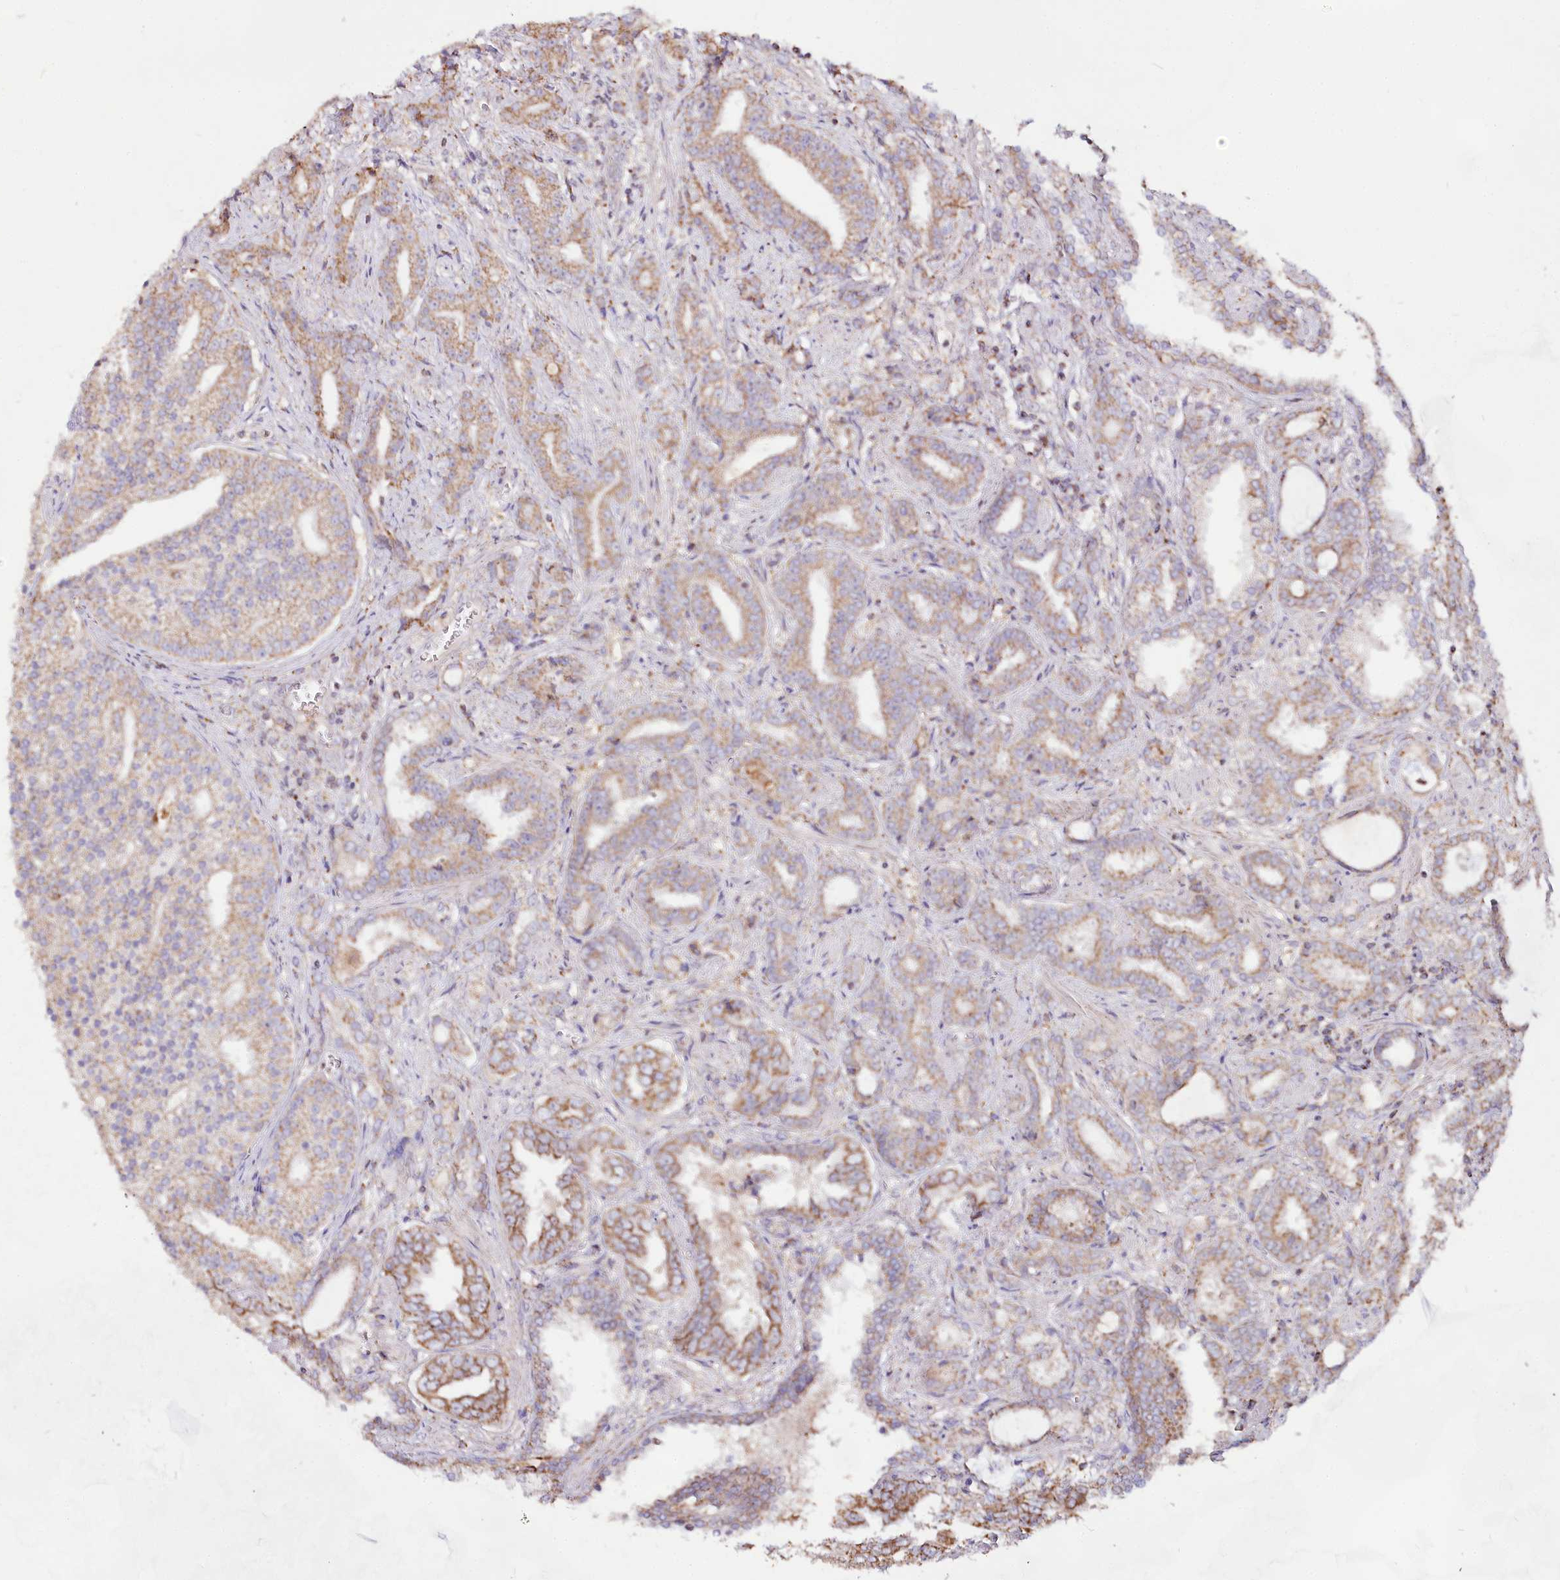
{"staining": {"intensity": "moderate", "quantity": ">75%", "location": "cytoplasmic/membranous"}, "tissue": "prostate cancer", "cell_type": "Tumor cells", "image_type": "cancer", "snomed": [{"axis": "morphology", "description": "Adenocarcinoma, High grade"}, {"axis": "topography", "description": "Prostate and seminal vesicle, NOS"}], "caption": "High-grade adenocarcinoma (prostate) was stained to show a protein in brown. There is medium levels of moderate cytoplasmic/membranous positivity in about >75% of tumor cells.", "gene": "TASOR2", "patient": {"sex": "male", "age": 67}}